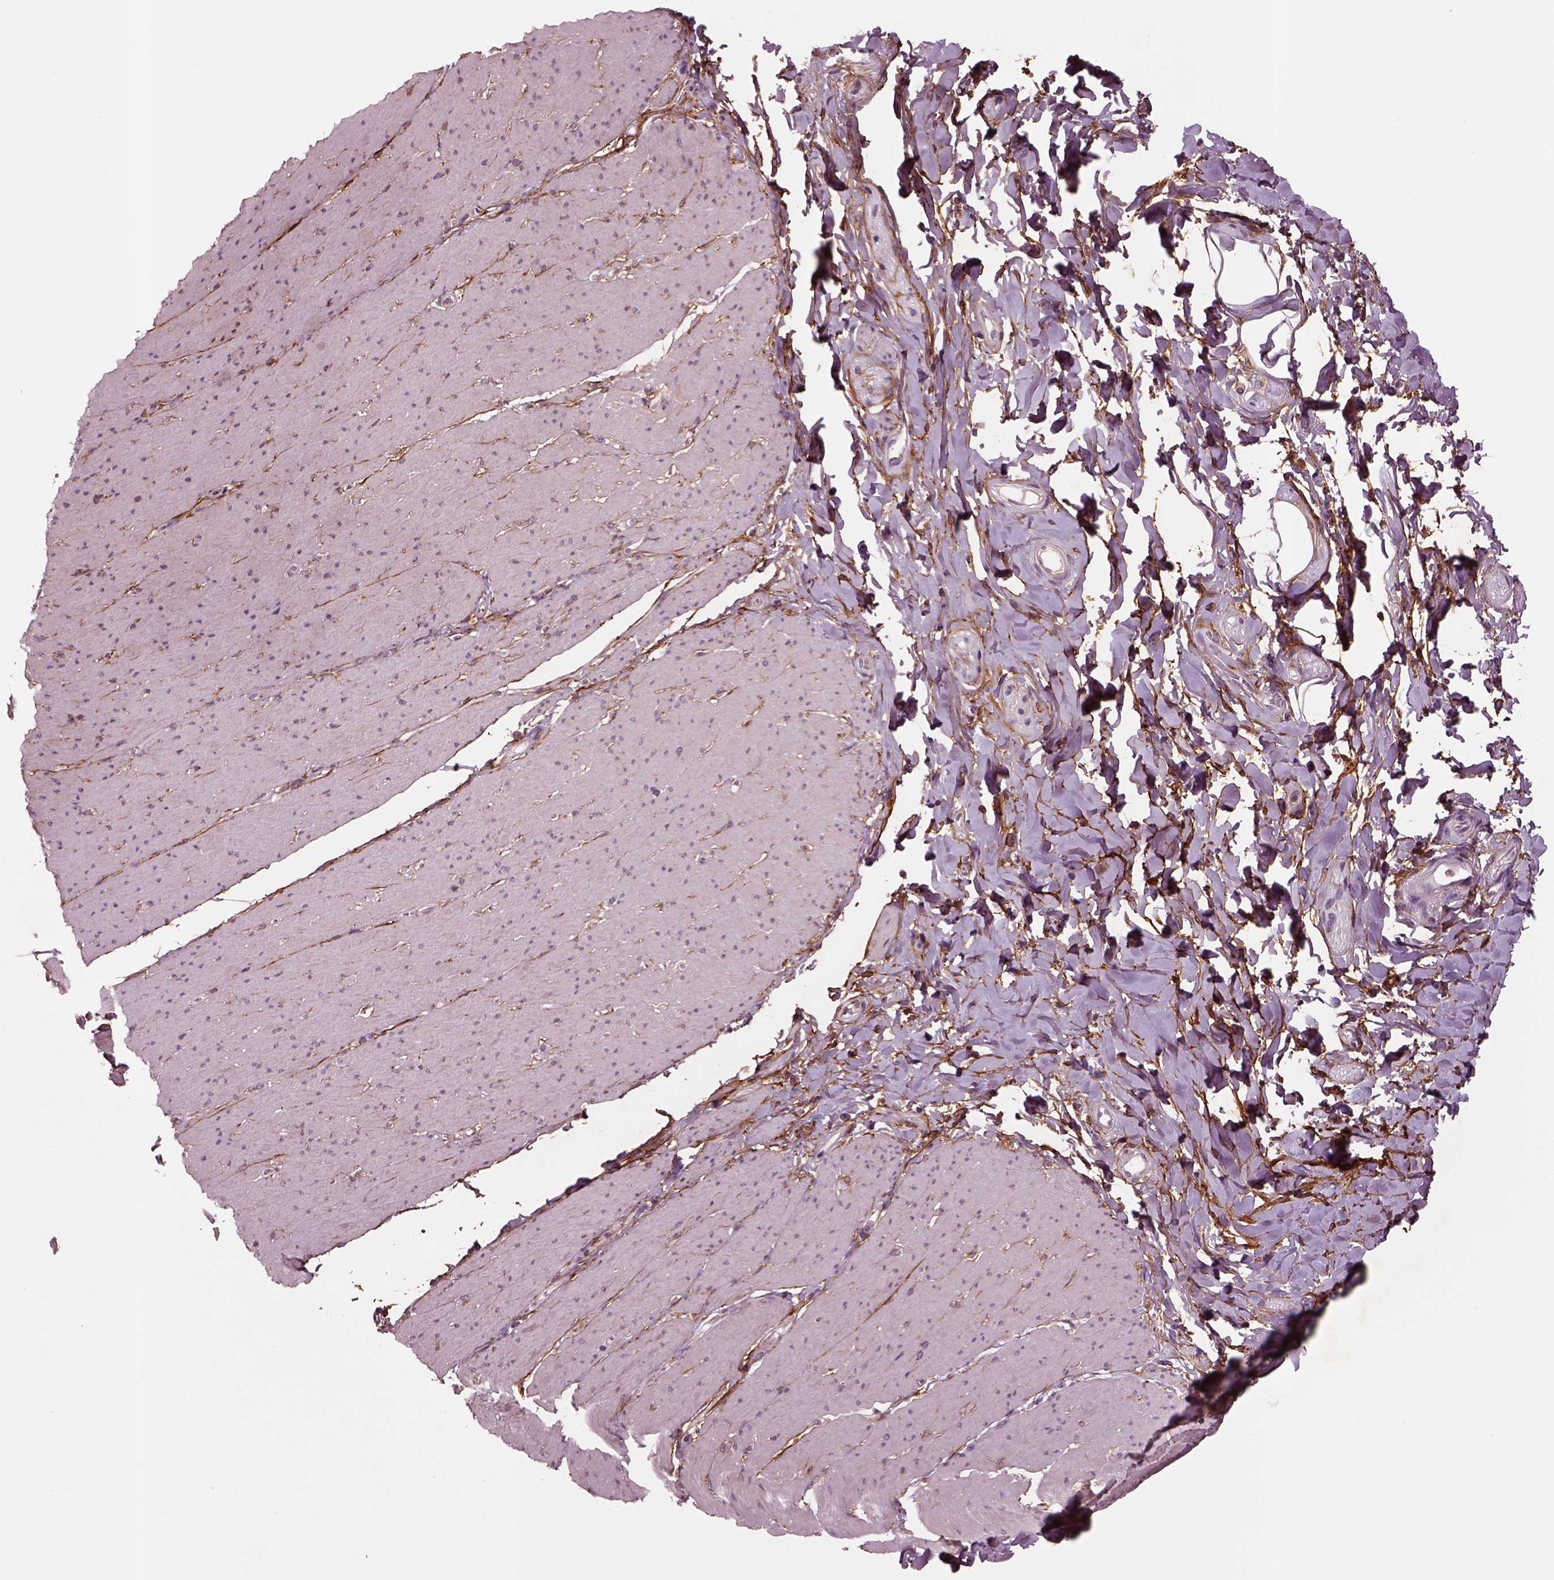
{"staining": {"intensity": "negative", "quantity": "none", "location": "none"}, "tissue": "smooth muscle", "cell_type": "Smooth muscle cells", "image_type": "normal", "snomed": [{"axis": "morphology", "description": "Normal tissue, NOS"}, {"axis": "topography", "description": "Smooth muscle"}, {"axis": "topography", "description": "Rectum"}], "caption": "Smooth muscle cells show no significant protein expression in benign smooth muscle. (DAB (3,3'-diaminobenzidine) immunohistochemistry, high magnification).", "gene": "SEC23A", "patient": {"sex": "male", "age": 53}}